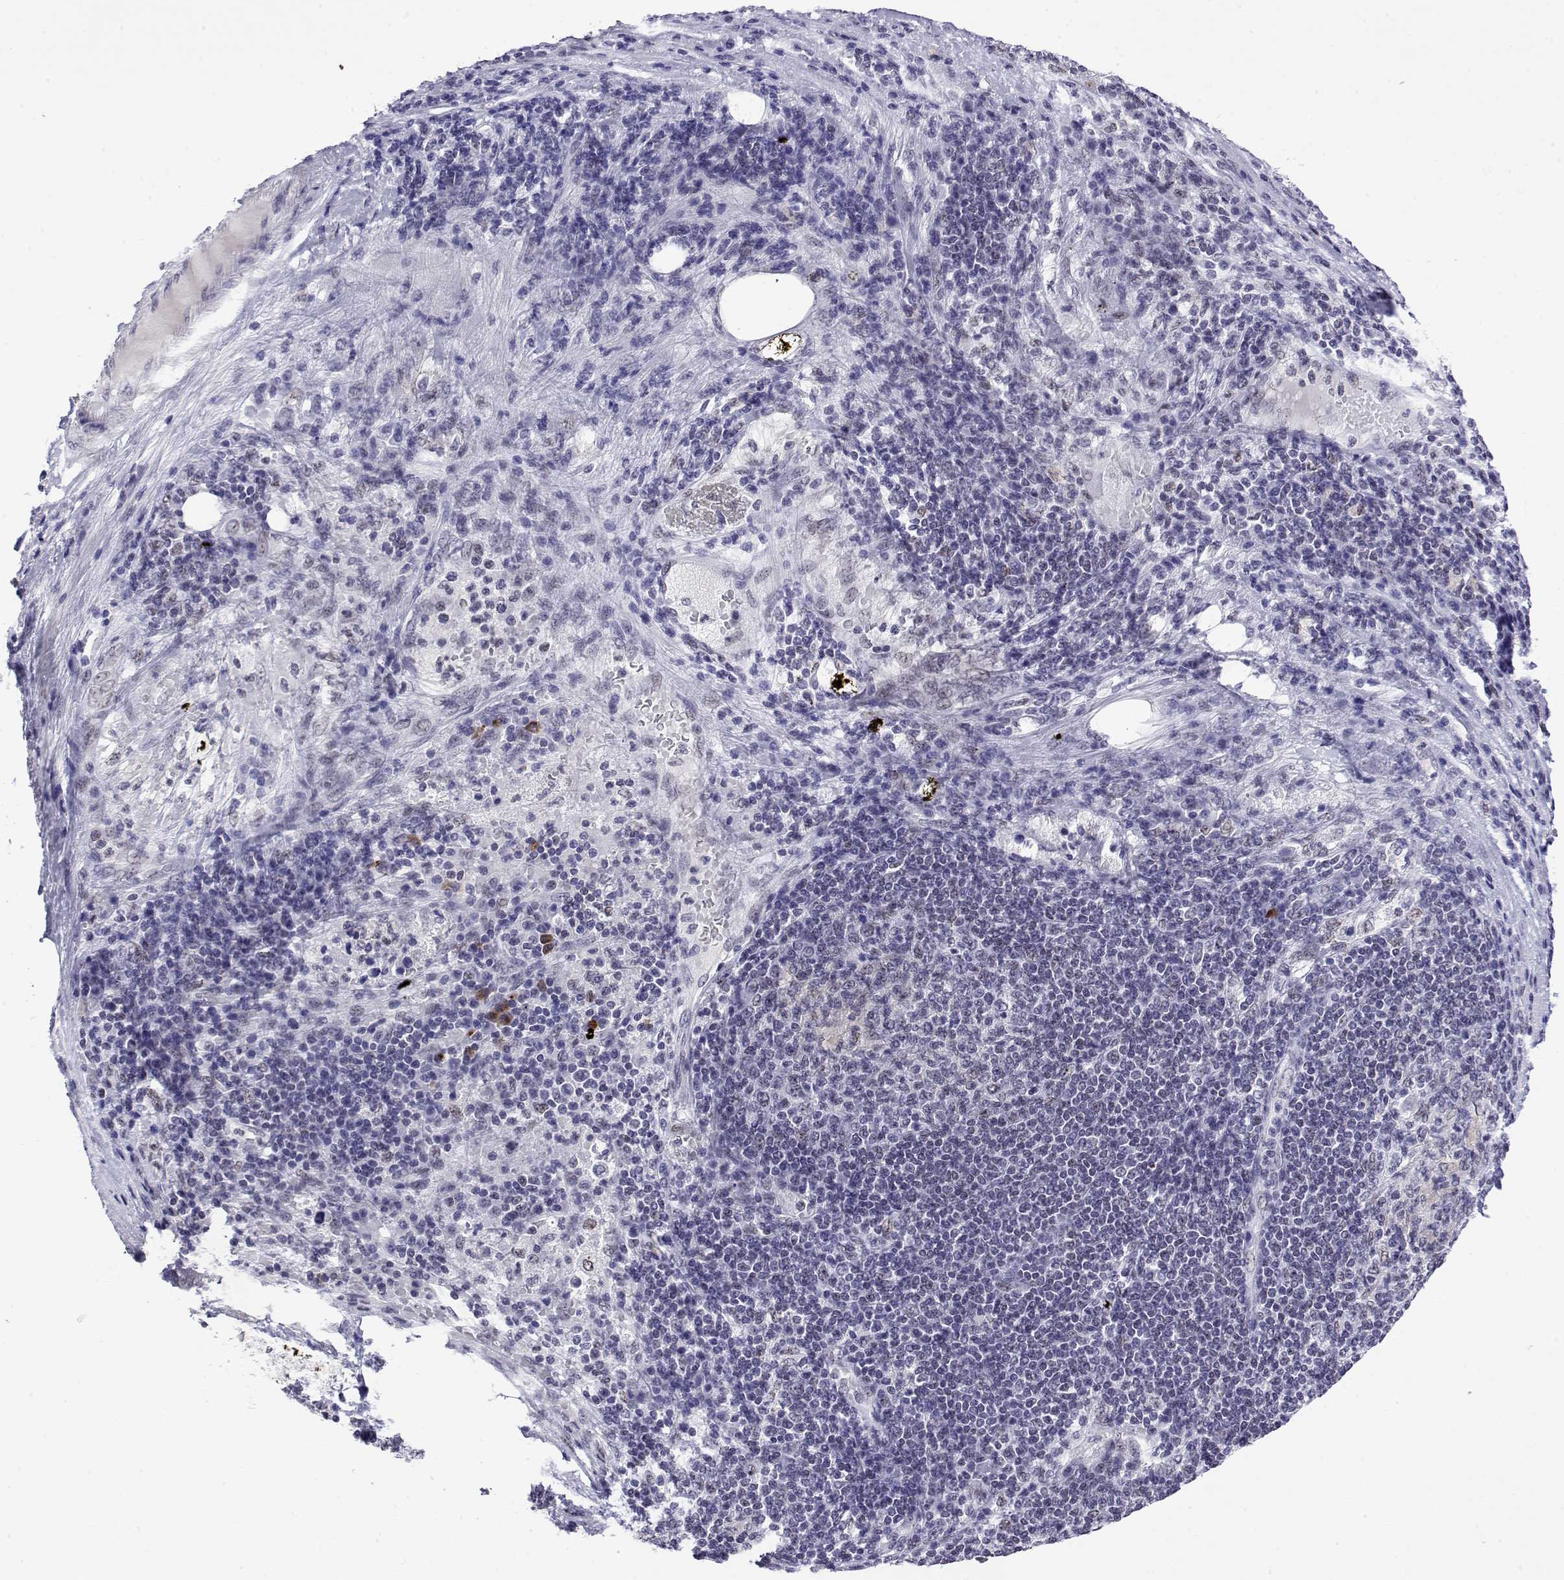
{"staining": {"intensity": "weak", "quantity": "<25%", "location": "nuclear"}, "tissue": "pancreatic cancer", "cell_type": "Tumor cells", "image_type": "cancer", "snomed": [{"axis": "morphology", "description": "Adenocarcinoma, NOS"}, {"axis": "topography", "description": "Pancreas"}], "caption": "Adenocarcinoma (pancreatic) was stained to show a protein in brown. There is no significant positivity in tumor cells.", "gene": "POLDIP3", "patient": {"sex": "female", "age": 61}}